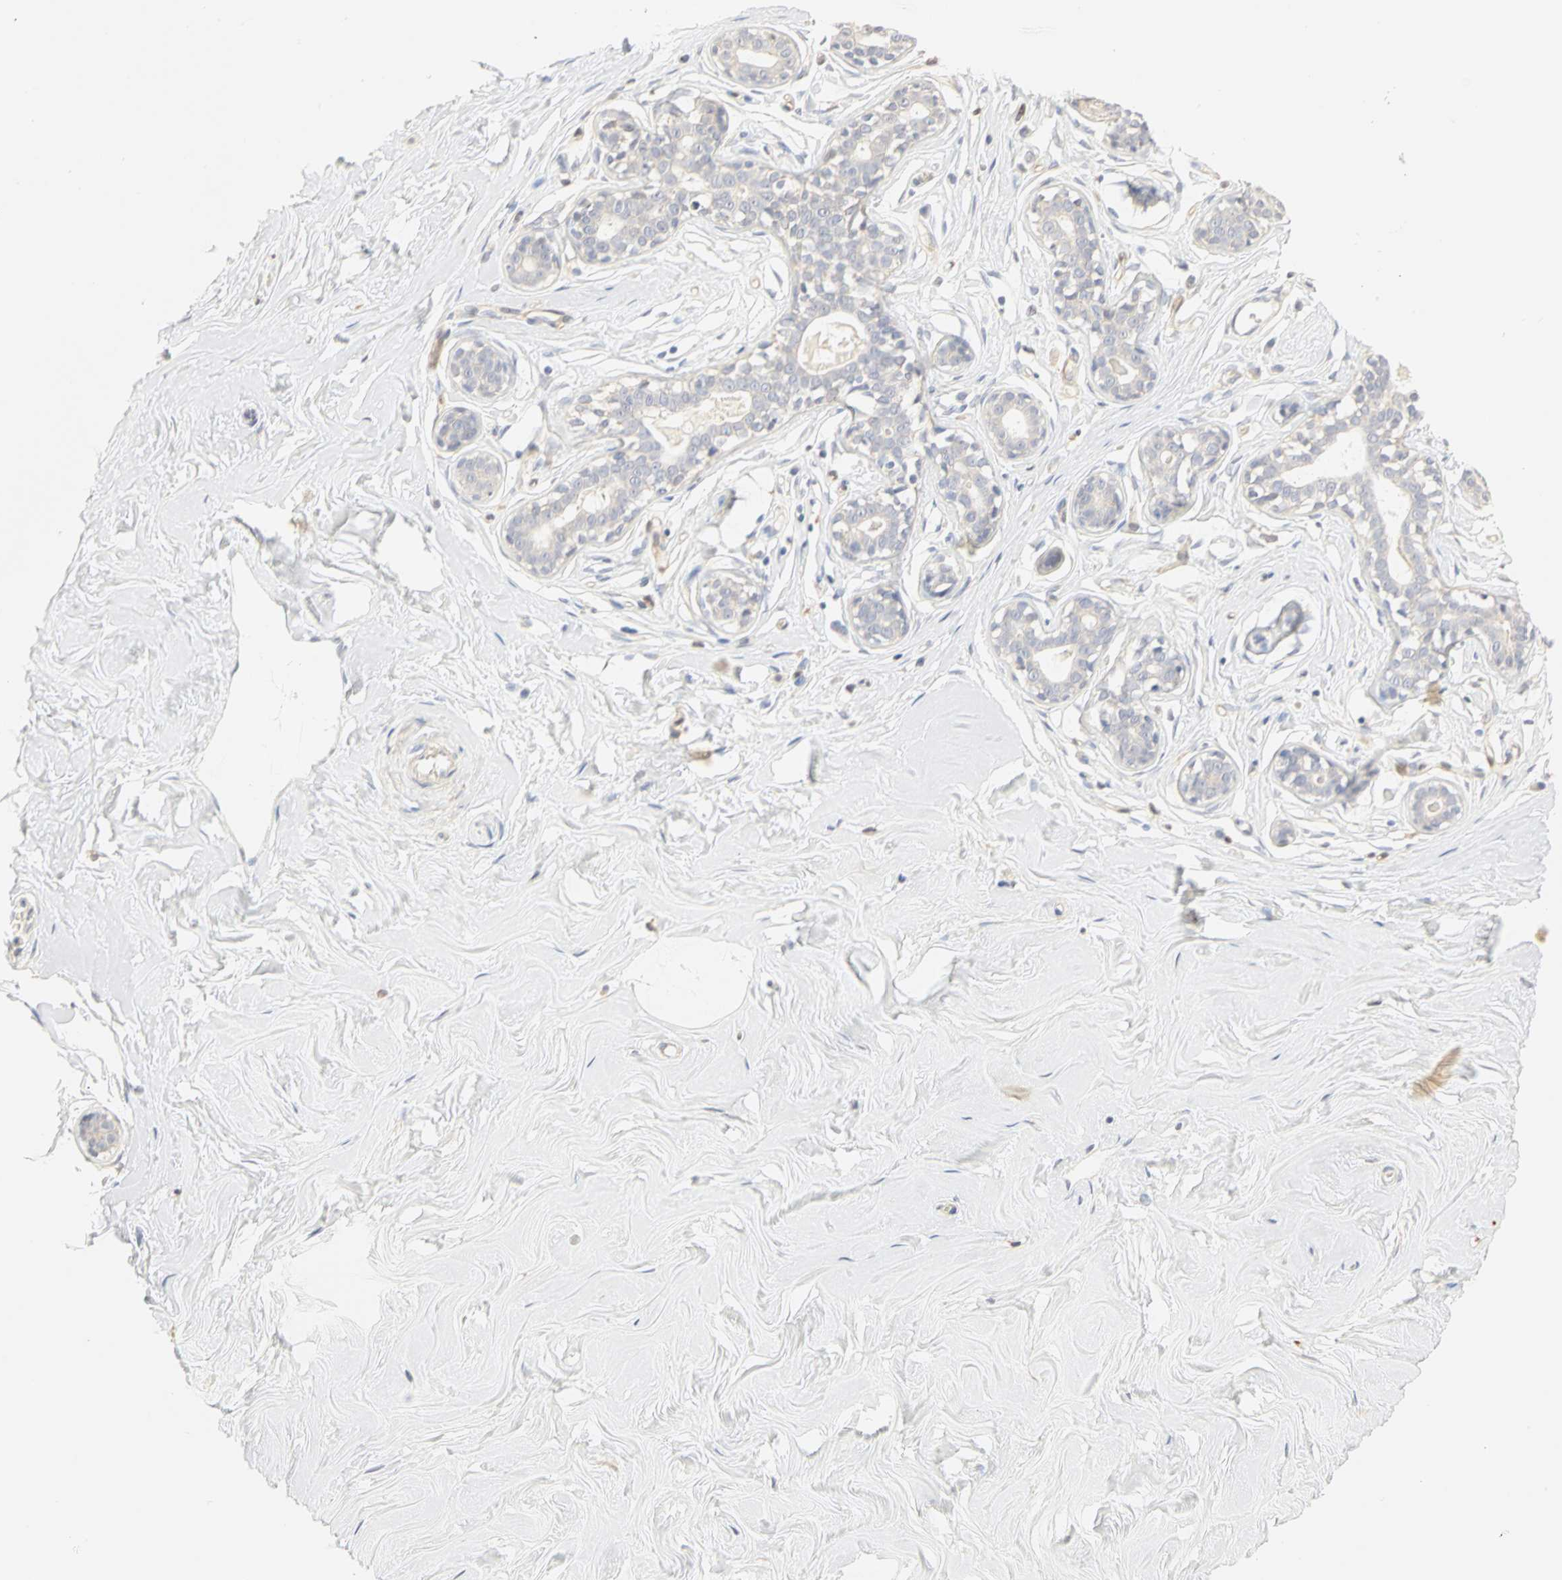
{"staining": {"intensity": "negative", "quantity": "none", "location": "none"}, "tissue": "breast", "cell_type": "Adipocytes", "image_type": "normal", "snomed": [{"axis": "morphology", "description": "Normal tissue, NOS"}, {"axis": "topography", "description": "Breast"}], "caption": "IHC of unremarkable human breast displays no positivity in adipocytes. Nuclei are stained in blue.", "gene": "GNRH2", "patient": {"sex": "female", "age": 23}}